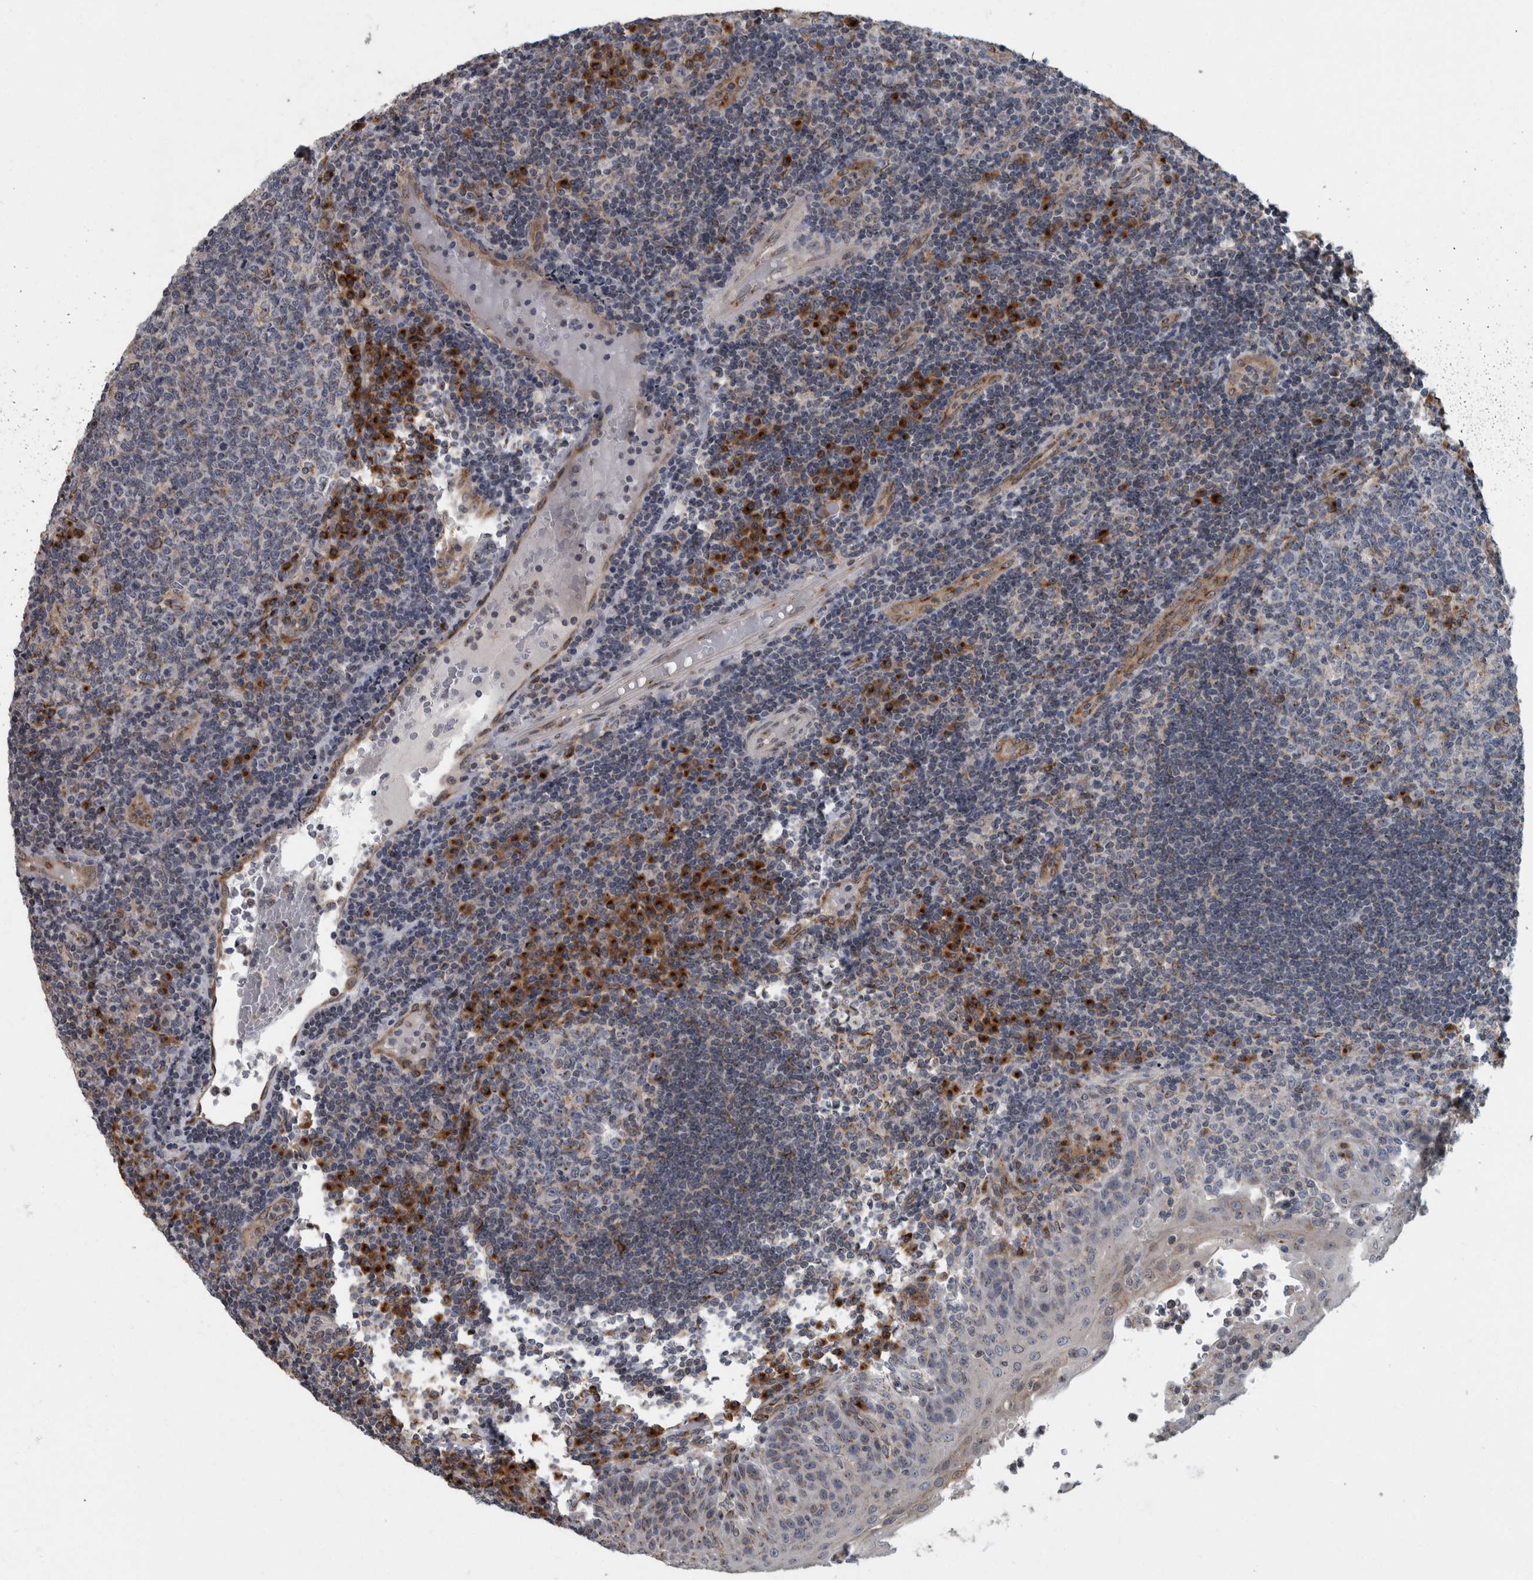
{"staining": {"intensity": "moderate", "quantity": "25%-75%", "location": "cytoplasmic/membranous"}, "tissue": "tonsil", "cell_type": "Germinal center cells", "image_type": "normal", "snomed": [{"axis": "morphology", "description": "Normal tissue, NOS"}, {"axis": "topography", "description": "Tonsil"}], "caption": "Approximately 25%-75% of germinal center cells in unremarkable tonsil show moderate cytoplasmic/membranous protein positivity as visualized by brown immunohistochemical staining.", "gene": "LMAN2L", "patient": {"sex": "female", "age": 40}}